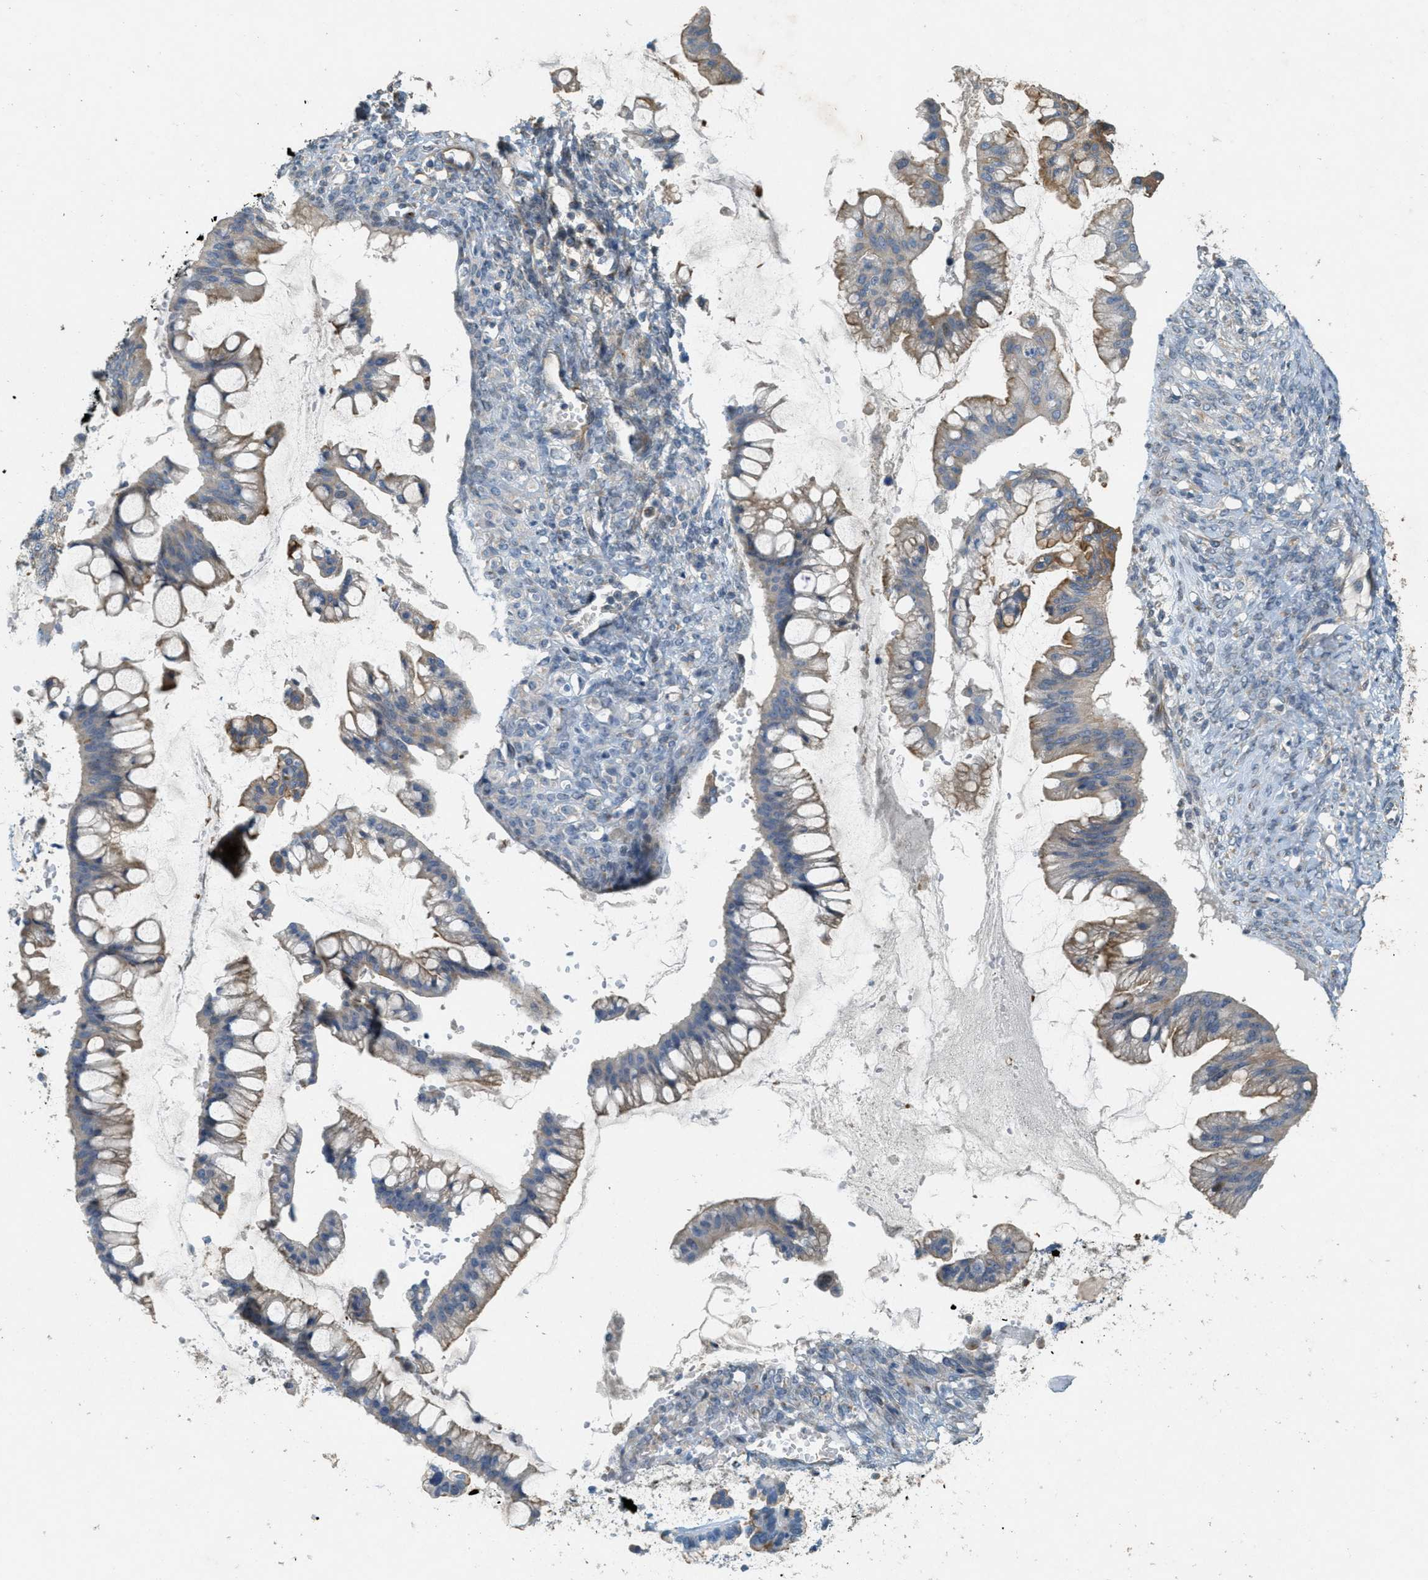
{"staining": {"intensity": "moderate", "quantity": "25%-75%", "location": "cytoplasmic/membranous"}, "tissue": "ovarian cancer", "cell_type": "Tumor cells", "image_type": "cancer", "snomed": [{"axis": "morphology", "description": "Cystadenocarcinoma, mucinous, NOS"}, {"axis": "topography", "description": "Ovary"}], "caption": "Tumor cells exhibit medium levels of moderate cytoplasmic/membranous positivity in about 25%-75% of cells in human ovarian cancer (mucinous cystadenocarcinoma). (DAB IHC with brightfield microscopy, high magnification).", "gene": "ADCY5", "patient": {"sex": "female", "age": 73}}